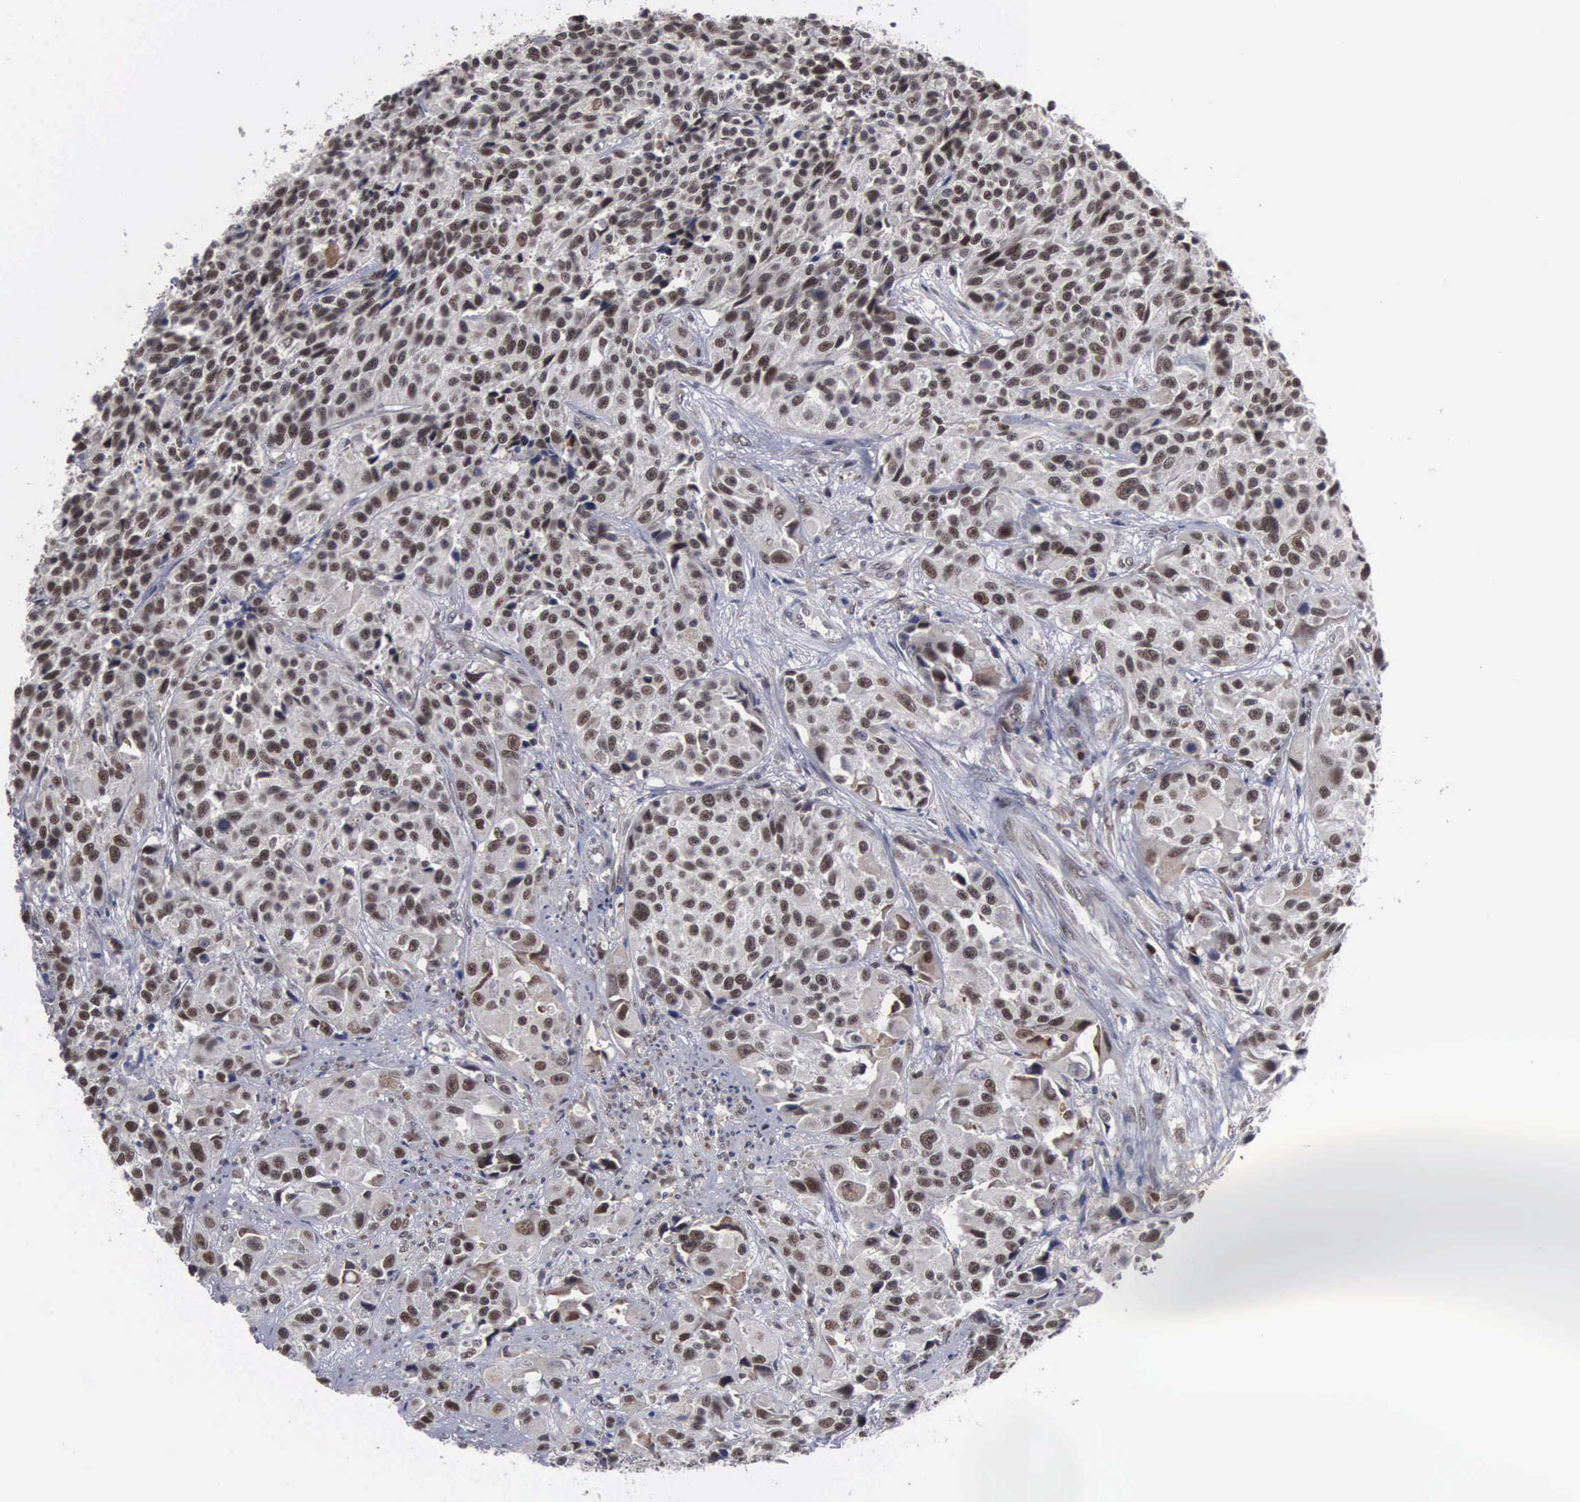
{"staining": {"intensity": "moderate", "quantity": ">75%", "location": "nuclear"}, "tissue": "urothelial cancer", "cell_type": "Tumor cells", "image_type": "cancer", "snomed": [{"axis": "morphology", "description": "Urothelial carcinoma, High grade"}, {"axis": "topography", "description": "Urinary bladder"}], "caption": "This is an image of IHC staining of high-grade urothelial carcinoma, which shows moderate positivity in the nuclear of tumor cells.", "gene": "TRMT5", "patient": {"sex": "female", "age": 81}}